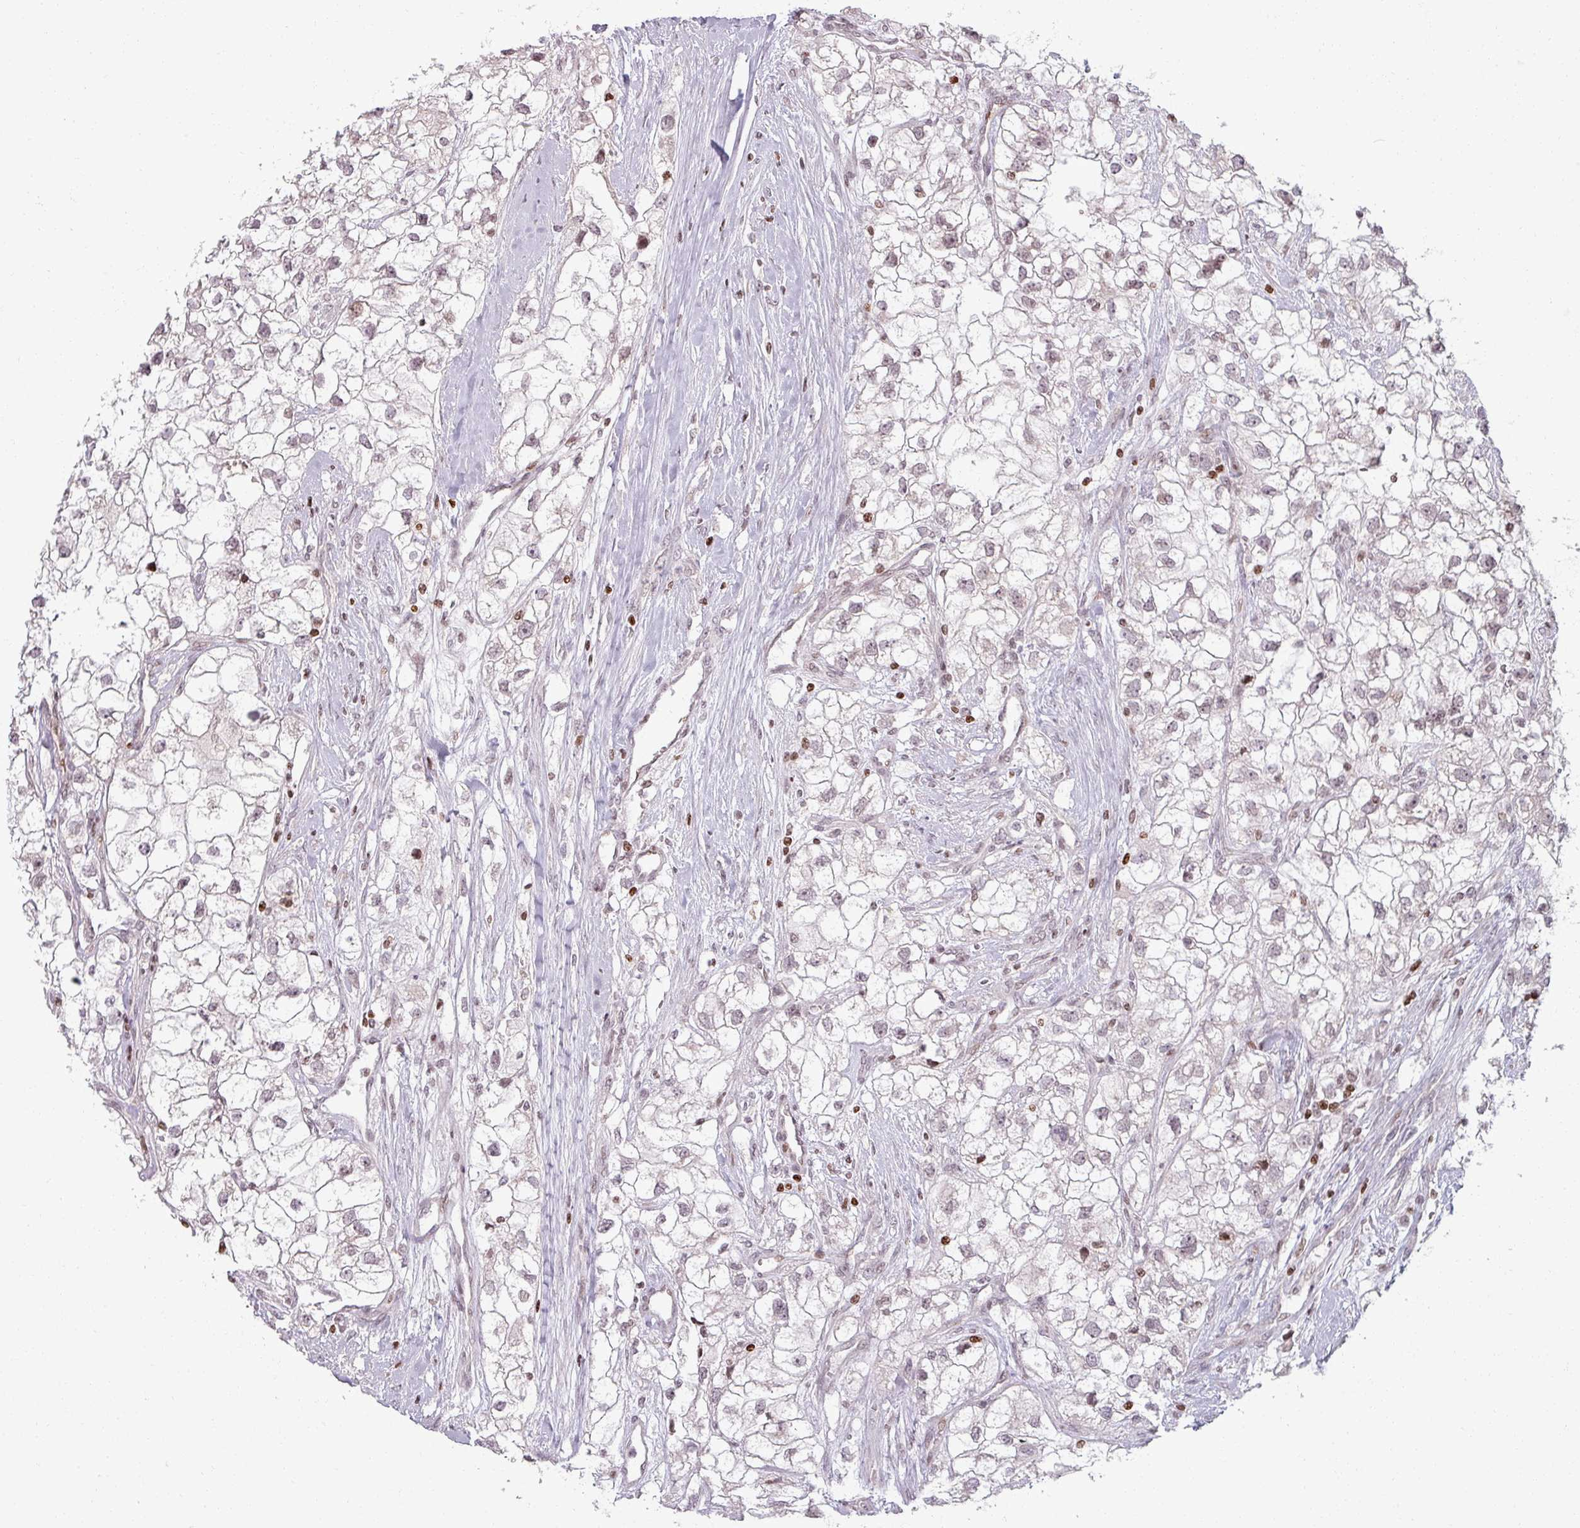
{"staining": {"intensity": "weak", "quantity": "25%-75%", "location": "nuclear"}, "tissue": "renal cancer", "cell_type": "Tumor cells", "image_type": "cancer", "snomed": [{"axis": "morphology", "description": "Adenocarcinoma, NOS"}, {"axis": "topography", "description": "Kidney"}], "caption": "A high-resolution histopathology image shows immunohistochemistry staining of renal adenocarcinoma, which displays weak nuclear staining in about 25%-75% of tumor cells. The staining was performed using DAB, with brown indicating positive protein expression. Nuclei are stained blue with hematoxylin.", "gene": "NCOR1", "patient": {"sex": "male", "age": 59}}